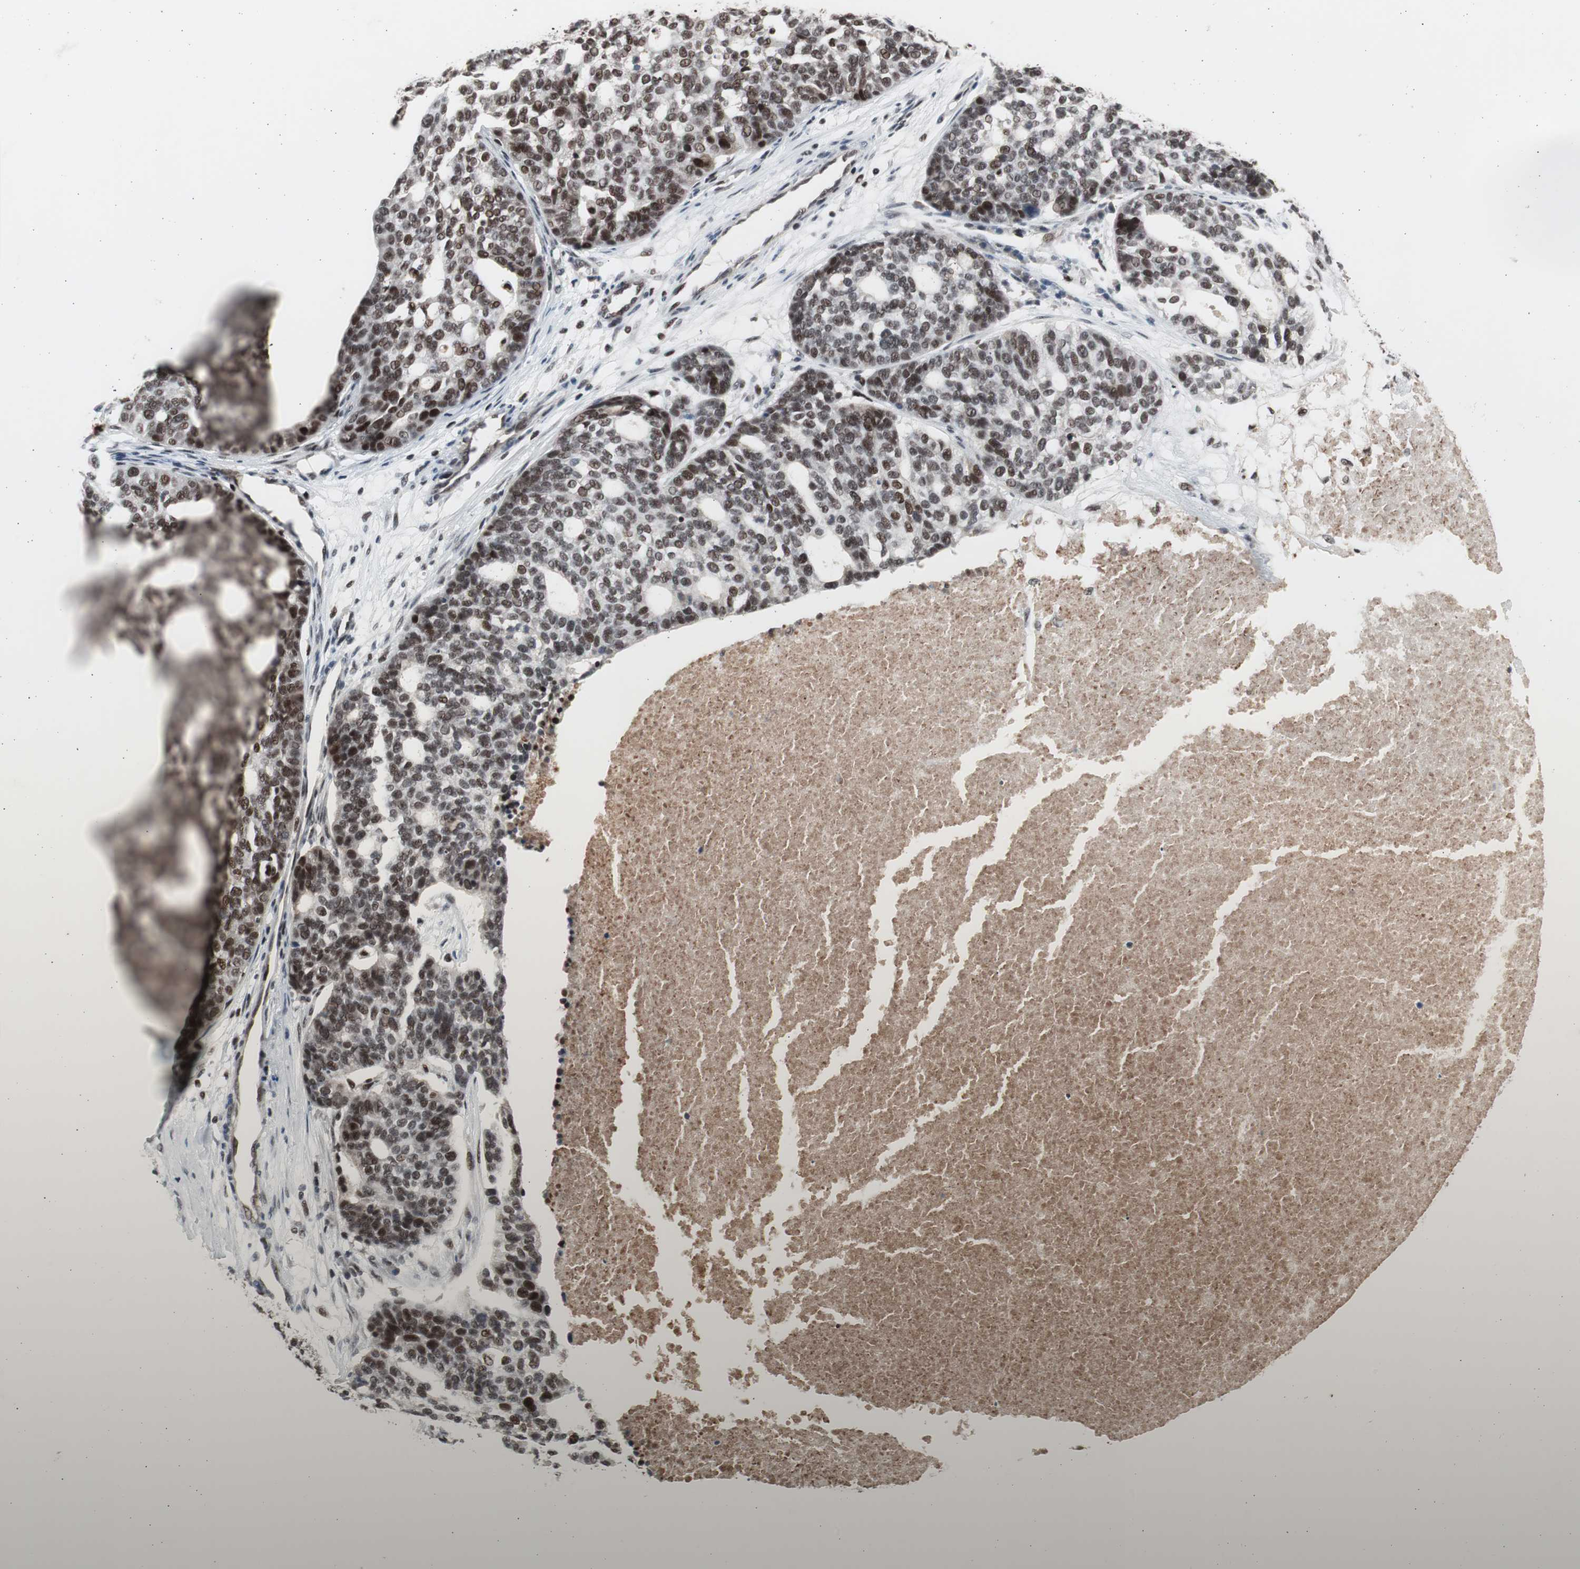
{"staining": {"intensity": "strong", "quantity": ">75%", "location": "nuclear"}, "tissue": "ovarian cancer", "cell_type": "Tumor cells", "image_type": "cancer", "snomed": [{"axis": "morphology", "description": "Cystadenocarcinoma, serous, NOS"}, {"axis": "topography", "description": "Ovary"}], "caption": "High-magnification brightfield microscopy of serous cystadenocarcinoma (ovarian) stained with DAB (3,3'-diaminobenzidine) (brown) and counterstained with hematoxylin (blue). tumor cells exhibit strong nuclear positivity is identified in about>75% of cells.", "gene": "RPA1", "patient": {"sex": "female", "age": 59}}